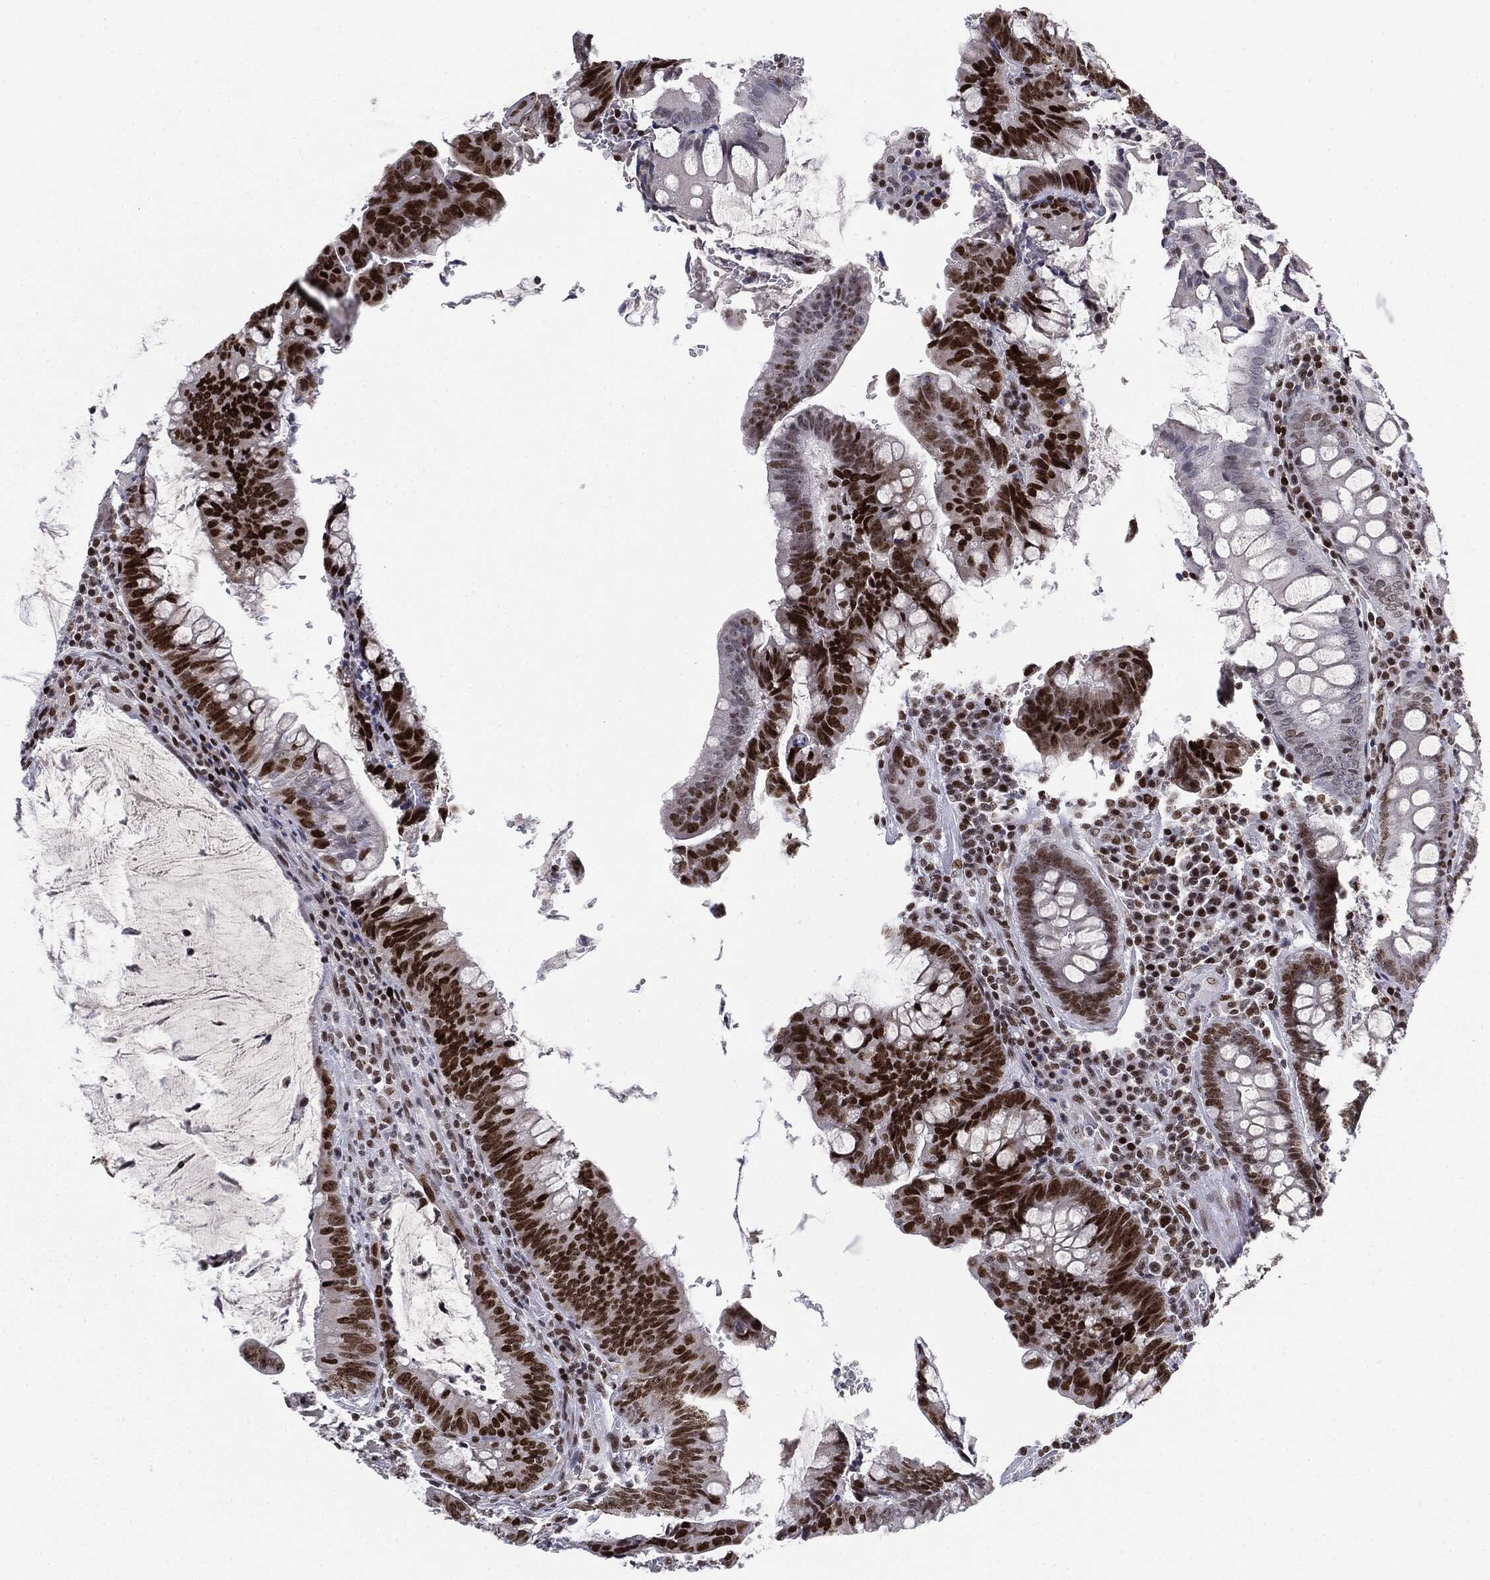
{"staining": {"intensity": "strong", "quantity": ">75%", "location": "nuclear"}, "tissue": "colorectal cancer", "cell_type": "Tumor cells", "image_type": "cancer", "snomed": [{"axis": "morphology", "description": "Adenocarcinoma, NOS"}, {"axis": "topography", "description": "Colon"}], "caption": "Immunohistochemistry (IHC) (DAB (3,3'-diaminobenzidine)) staining of adenocarcinoma (colorectal) displays strong nuclear protein expression in approximately >75% of tumor cells. Nuclei are stained in blue.", "gene": "MDC1", "patient": {"sex": "male", "age": 62}}